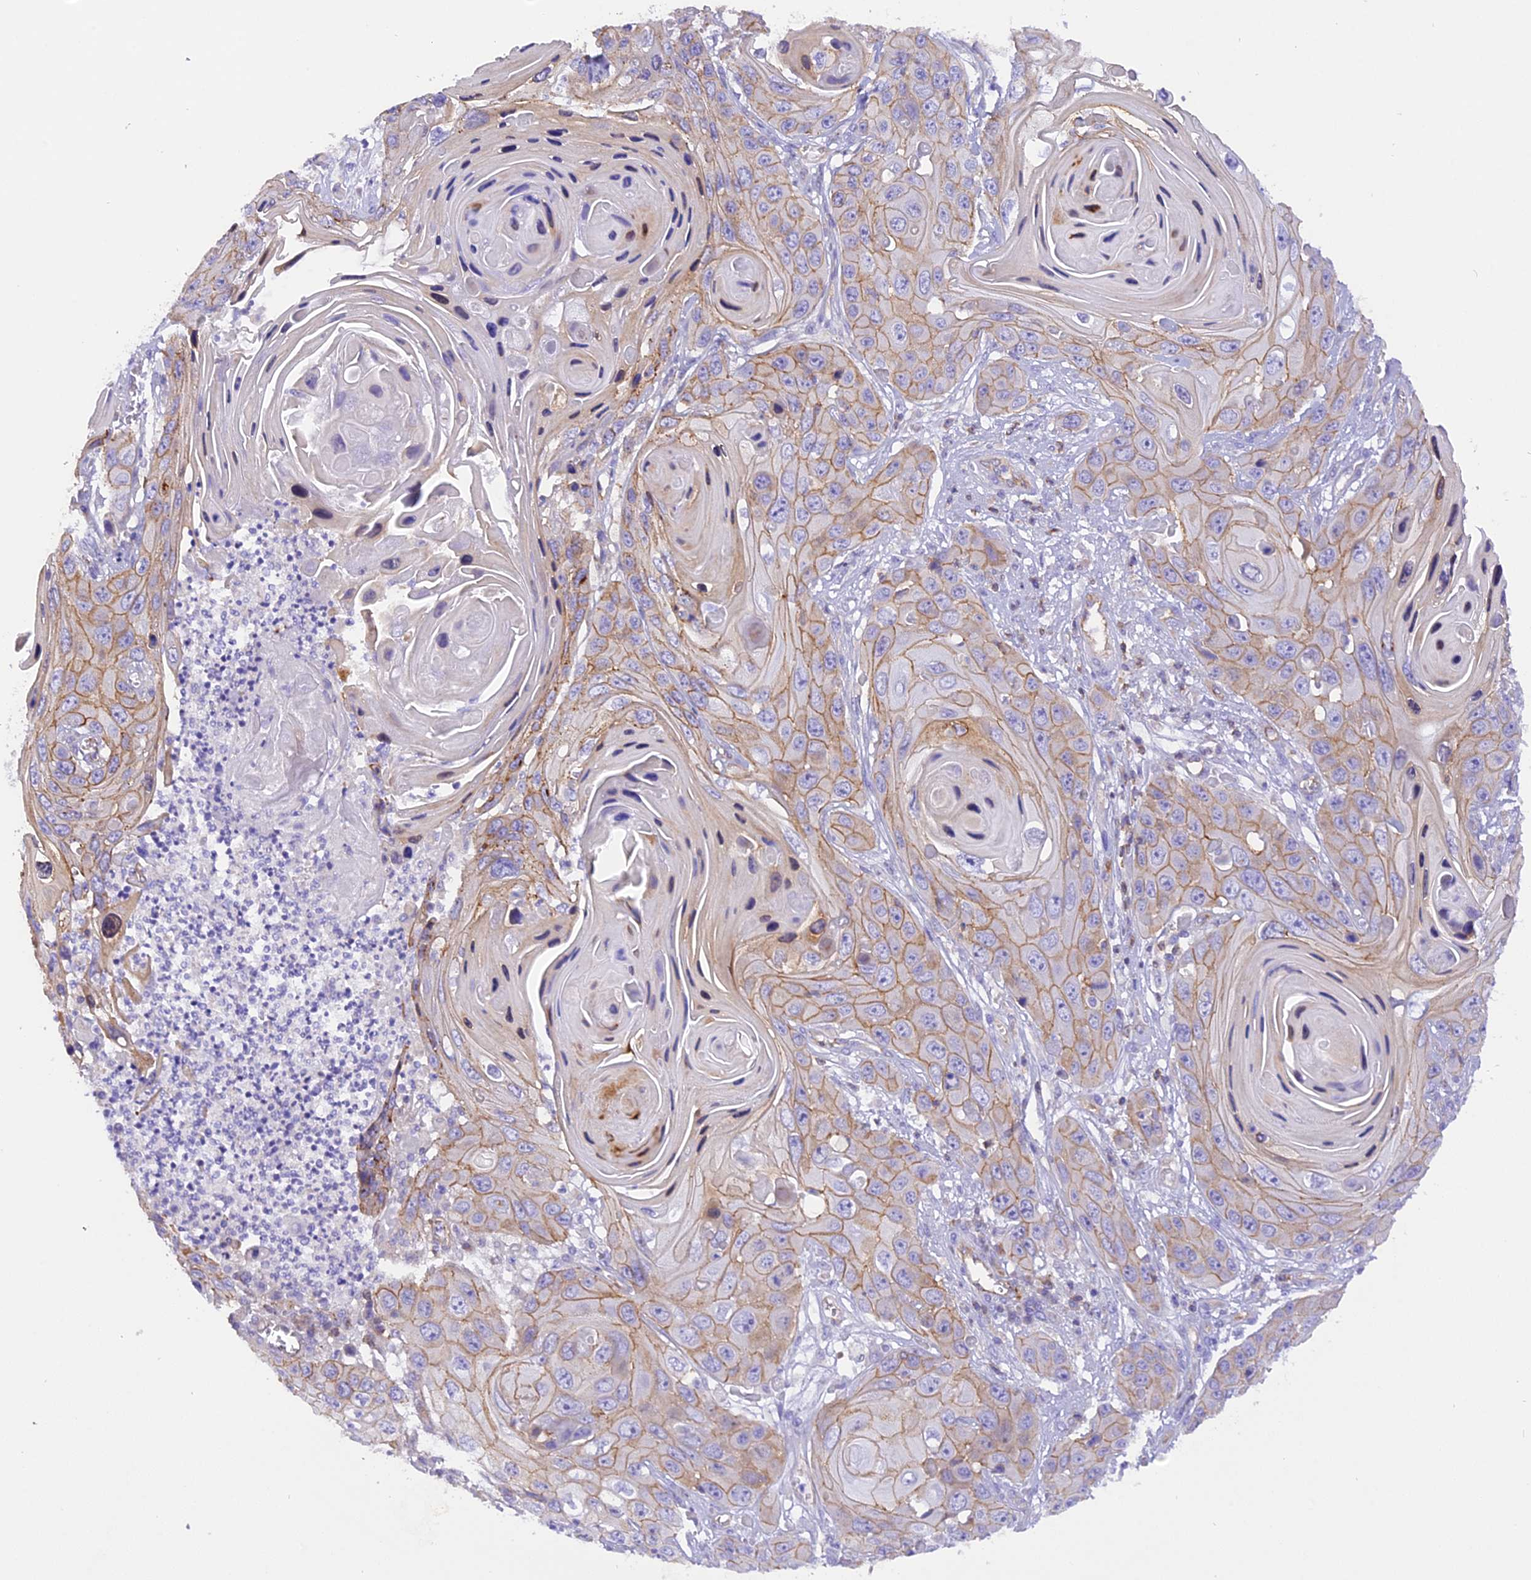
{"staining": {"intensity": "moderate", "quantity": ">75%", "location": "cytoplasmic/membranous"}, "tissue": "skin cancer", "cell_type": "Tumor cells", "image_type": "cancer", "snomed": [{"axis": "morphology", "description": "Squamous cell carcinoma, NOS"}, {"axis": "topography", "description": "Skin"}], "caption": "Tumor cells demonstrate moderate cytoplasmic/membranous staining in about >75% of cells in squamous cell carcinoma (skin).", "gene": "FAM193A", "patient": {"sex": "male", "age": 55}}